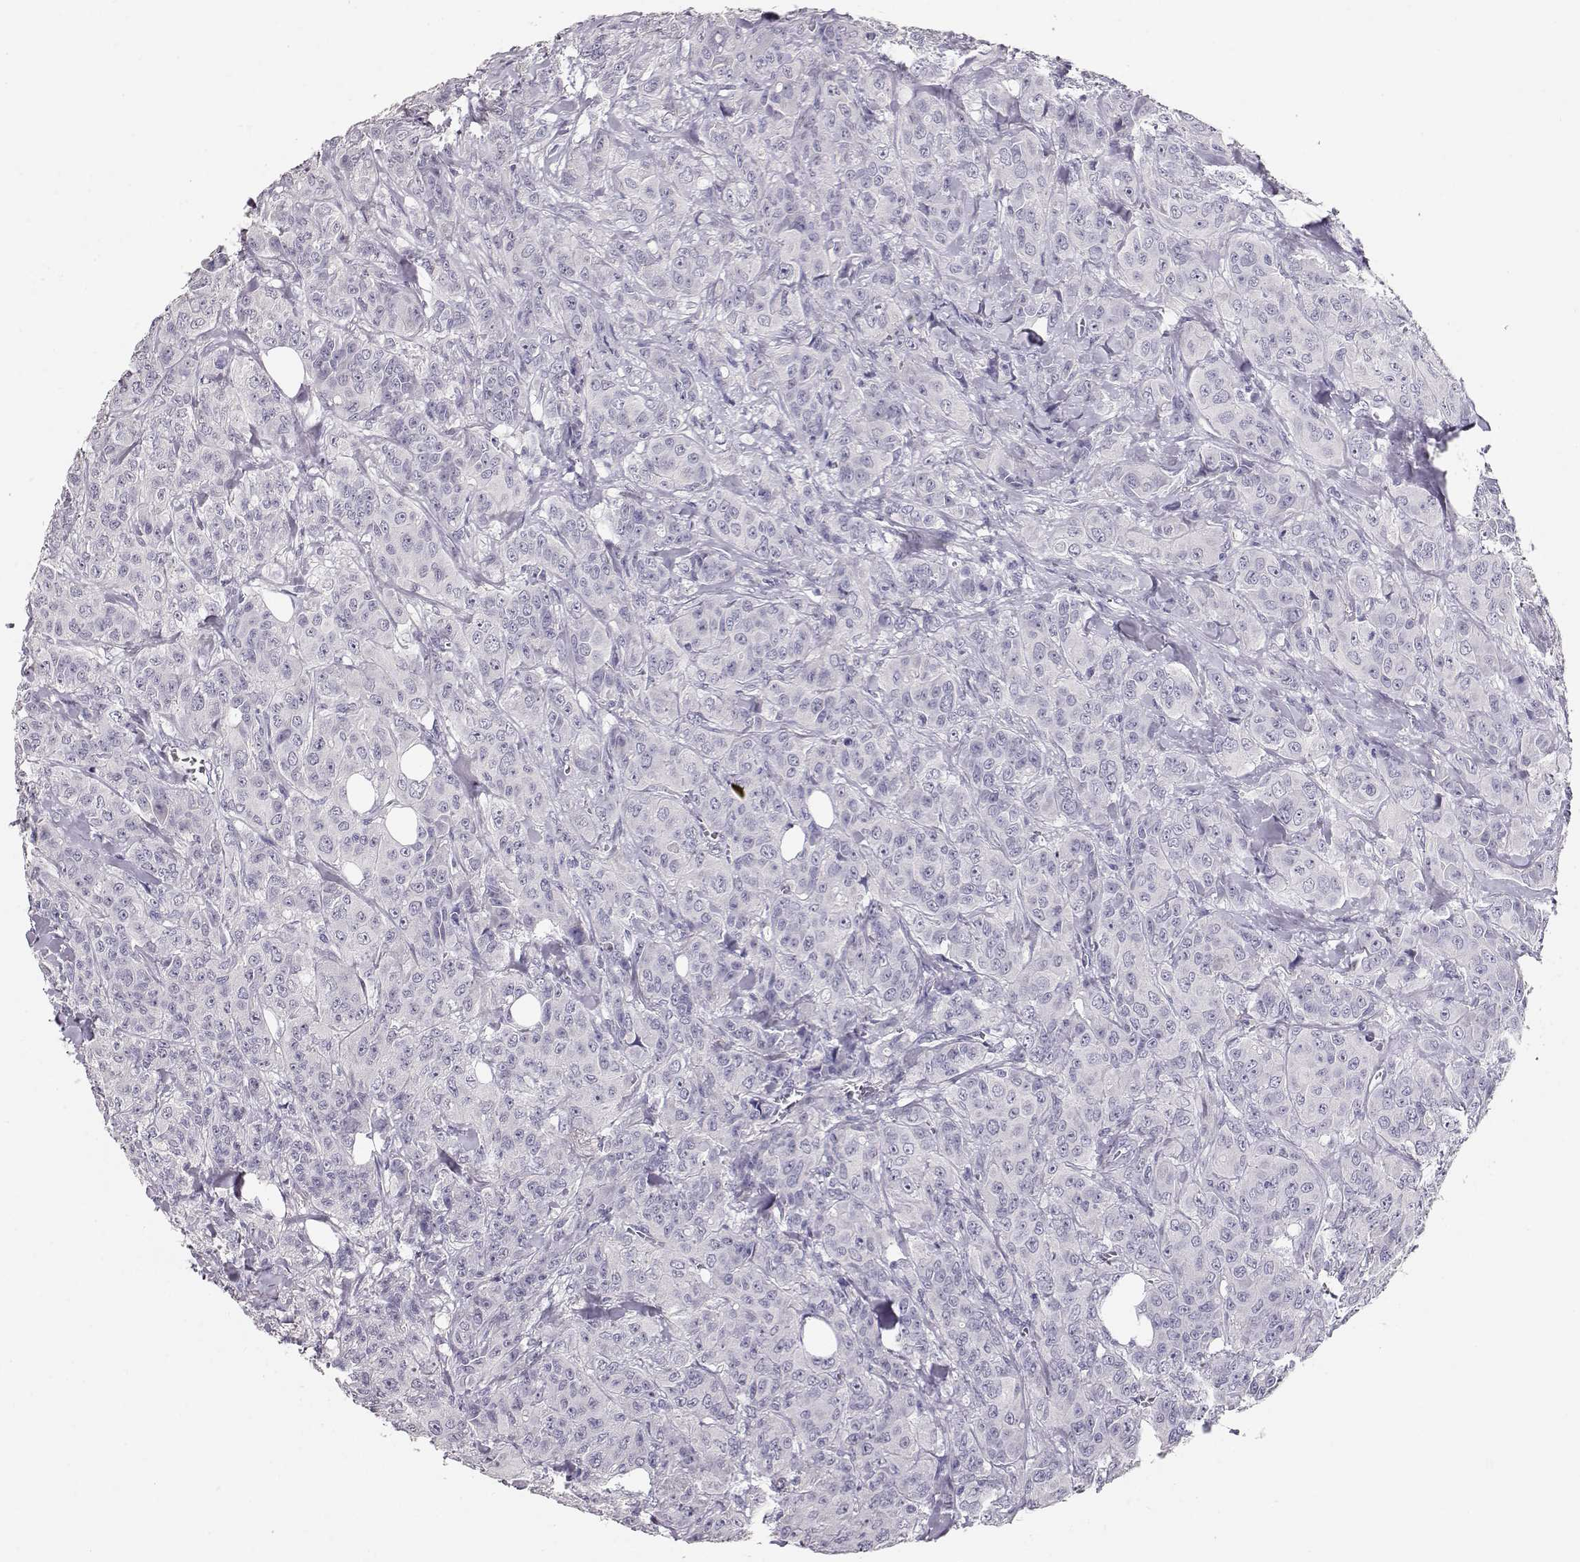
{"staining": {"intensity": "negative", "quantity": "none", "location": "none"}, "tissue": "breast cancer", "cell_type": "Tumor cells", "image_type": "cancer", "snomed": [{"axis": "morphology", "description": "Duct carcinoma"}, {"axis": "topography", "description": "Breast"}], "caption": "Breast cancer was stained to show a protein in brown. There is no significant positivity in tumor cells.", "gene": "MAGEC1", "patient": {"sex": "female", "age": 43}}